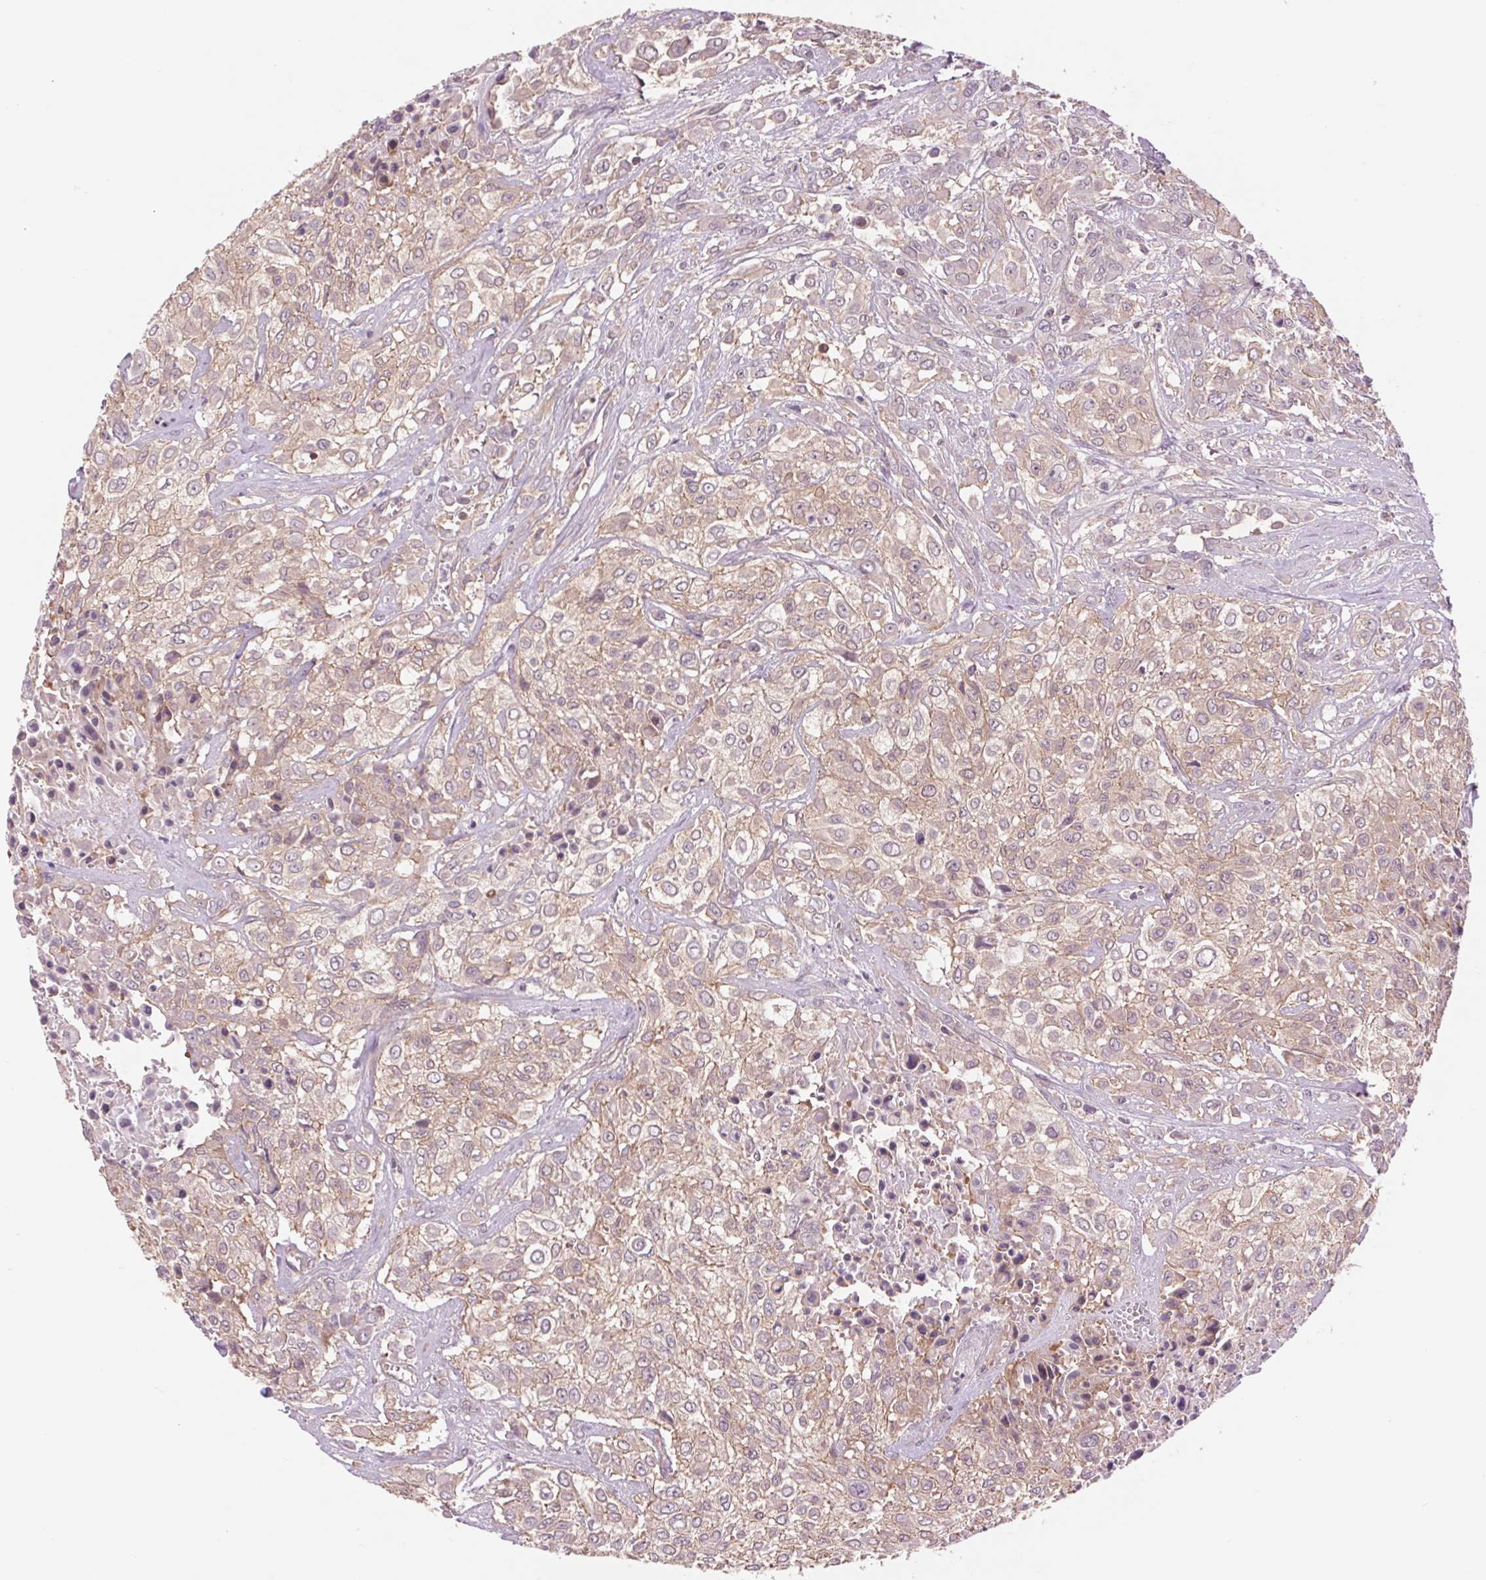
{"staining": {"intensity": "weak", "quantity": ">75%", "location": "cytoplasmic/membranous"}, "tissue": "urothelial cancer", "cell_type": "Tumor cells", "image_type": "cancer", "snomed": [{"axis": "morphology", "description": "Urothelial carcinoma, High grade"}, {"axis": "topography", "description": "Urinary bladder"}], "caption": "DAB (3,3'-diaminobenzidine) immunohistochemical staining of human urothelial cancer demonstrates weak cytoplasmic/membranous protein positivity in about >75% of tumor cells.", "gene": "SH3RF2", "patient": {"sex": "male", "age": 57}}